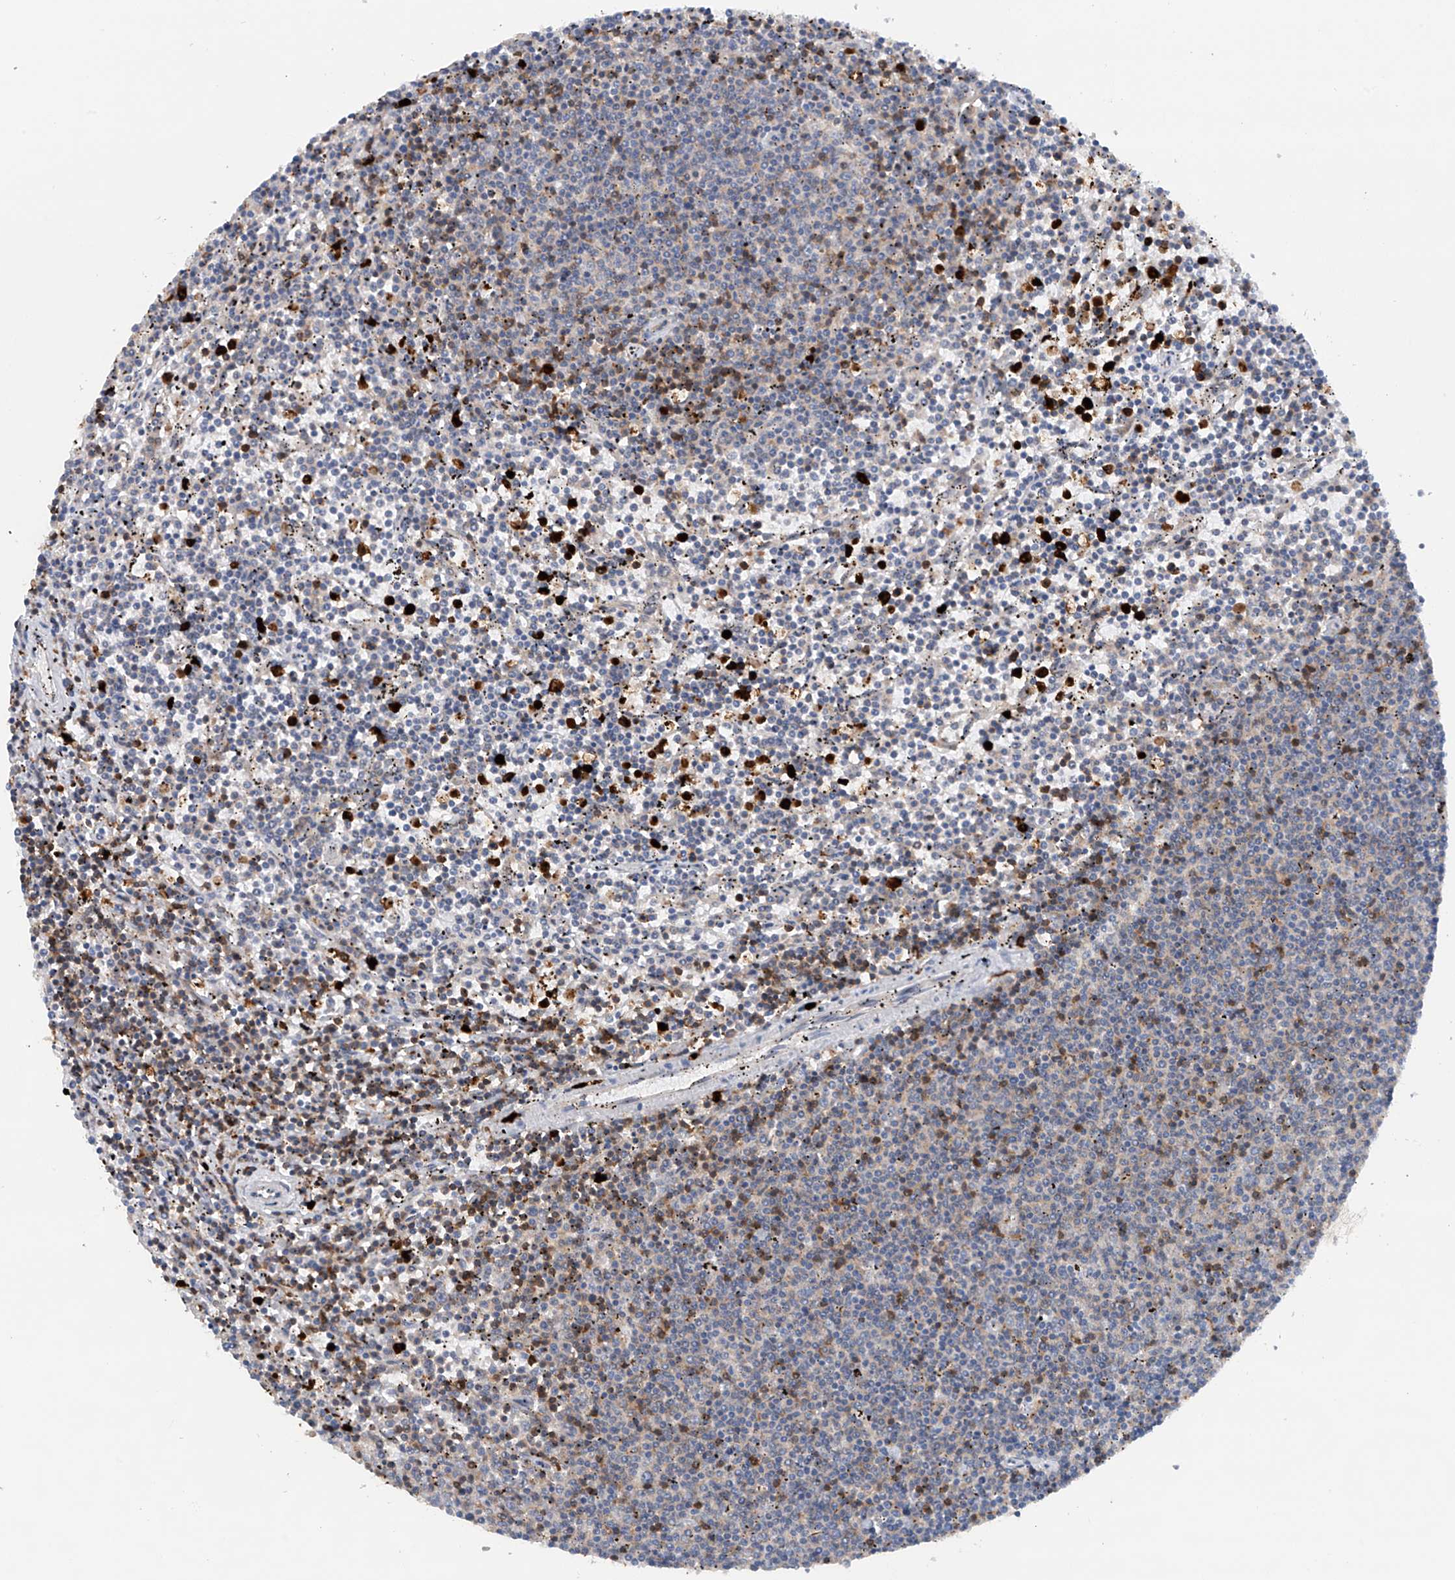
{"staining": {"intensity": "negative", "quantity": "none", "location": "none"}, "tissue": "lymphoma", "cell_type": "Tumor cells", "image_type": "cancer", "snomed": [{"axis": "morphology", "description": "Malignant lymphoma, non-Hodgkin's type, Low grade"}, {"axis": "topography", "description": "Spleen"}], "caption": "An immunohistochemistry histopathology image of lymphoma is shown. There is no staining in tumor cells of lymphoma.", "gene": "PHACTR2", "patient": {"sex": "female", "age": 50}}